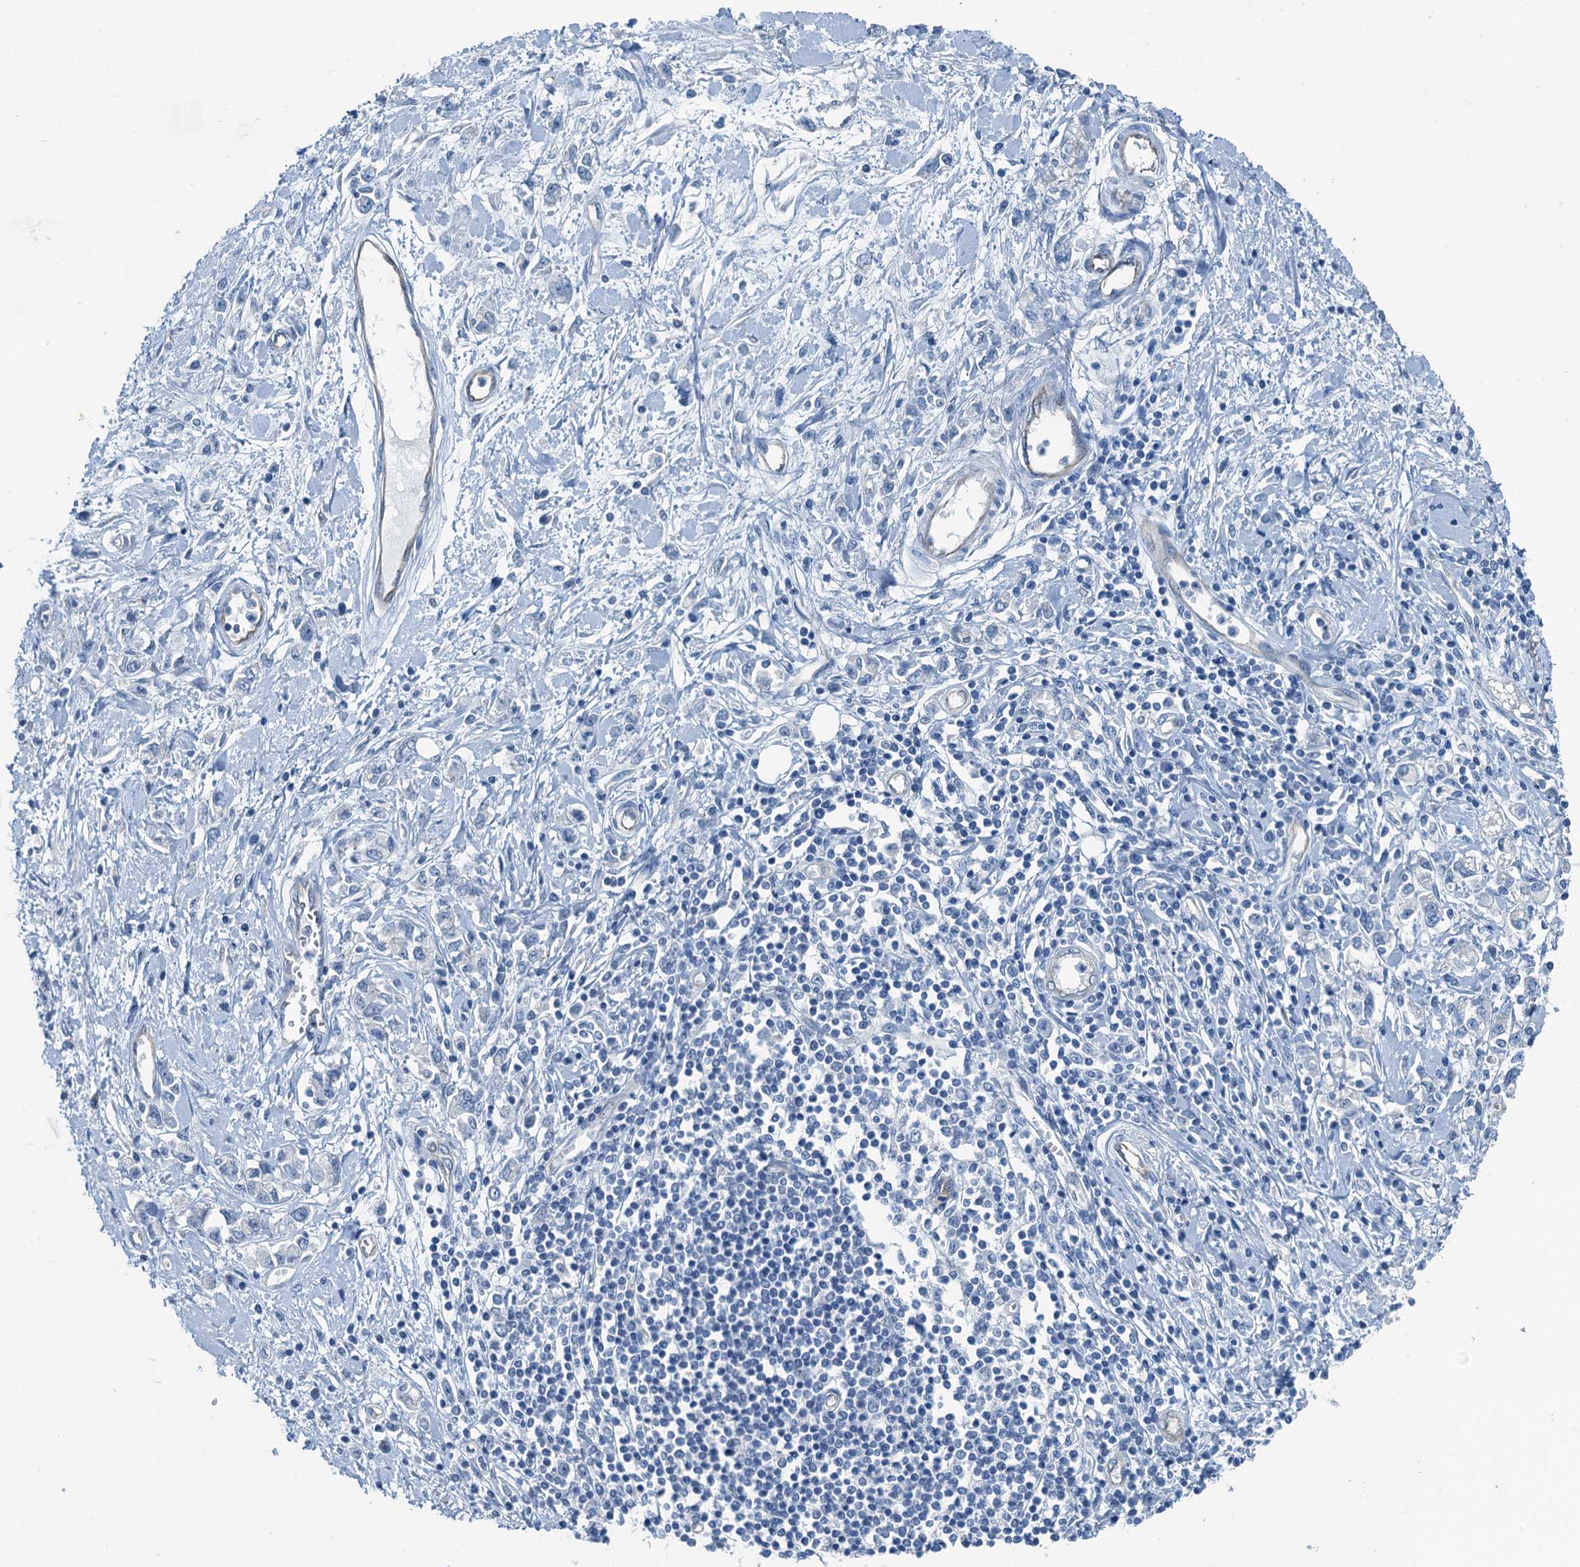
{"staining": {"intensity": "negative", "quantity": "none", "location": "none"}, "tissue": "stomach cancer", "cell_type": "Tumor cells", "image_type": "cancer", "snomed": [{"axis": "morphology", "description": "Adenocarcinoma, NOS"}, {"axis": "topography", "description": "Stomach"}], "caption": "Immunohistochemistry histopathology image of adenocarcinoma (stomach) stained for a protein (brown), which shows no positivity in tumor cells.", "gene": "GFOD2", "patient": {"sex": "female", "age": 76}}